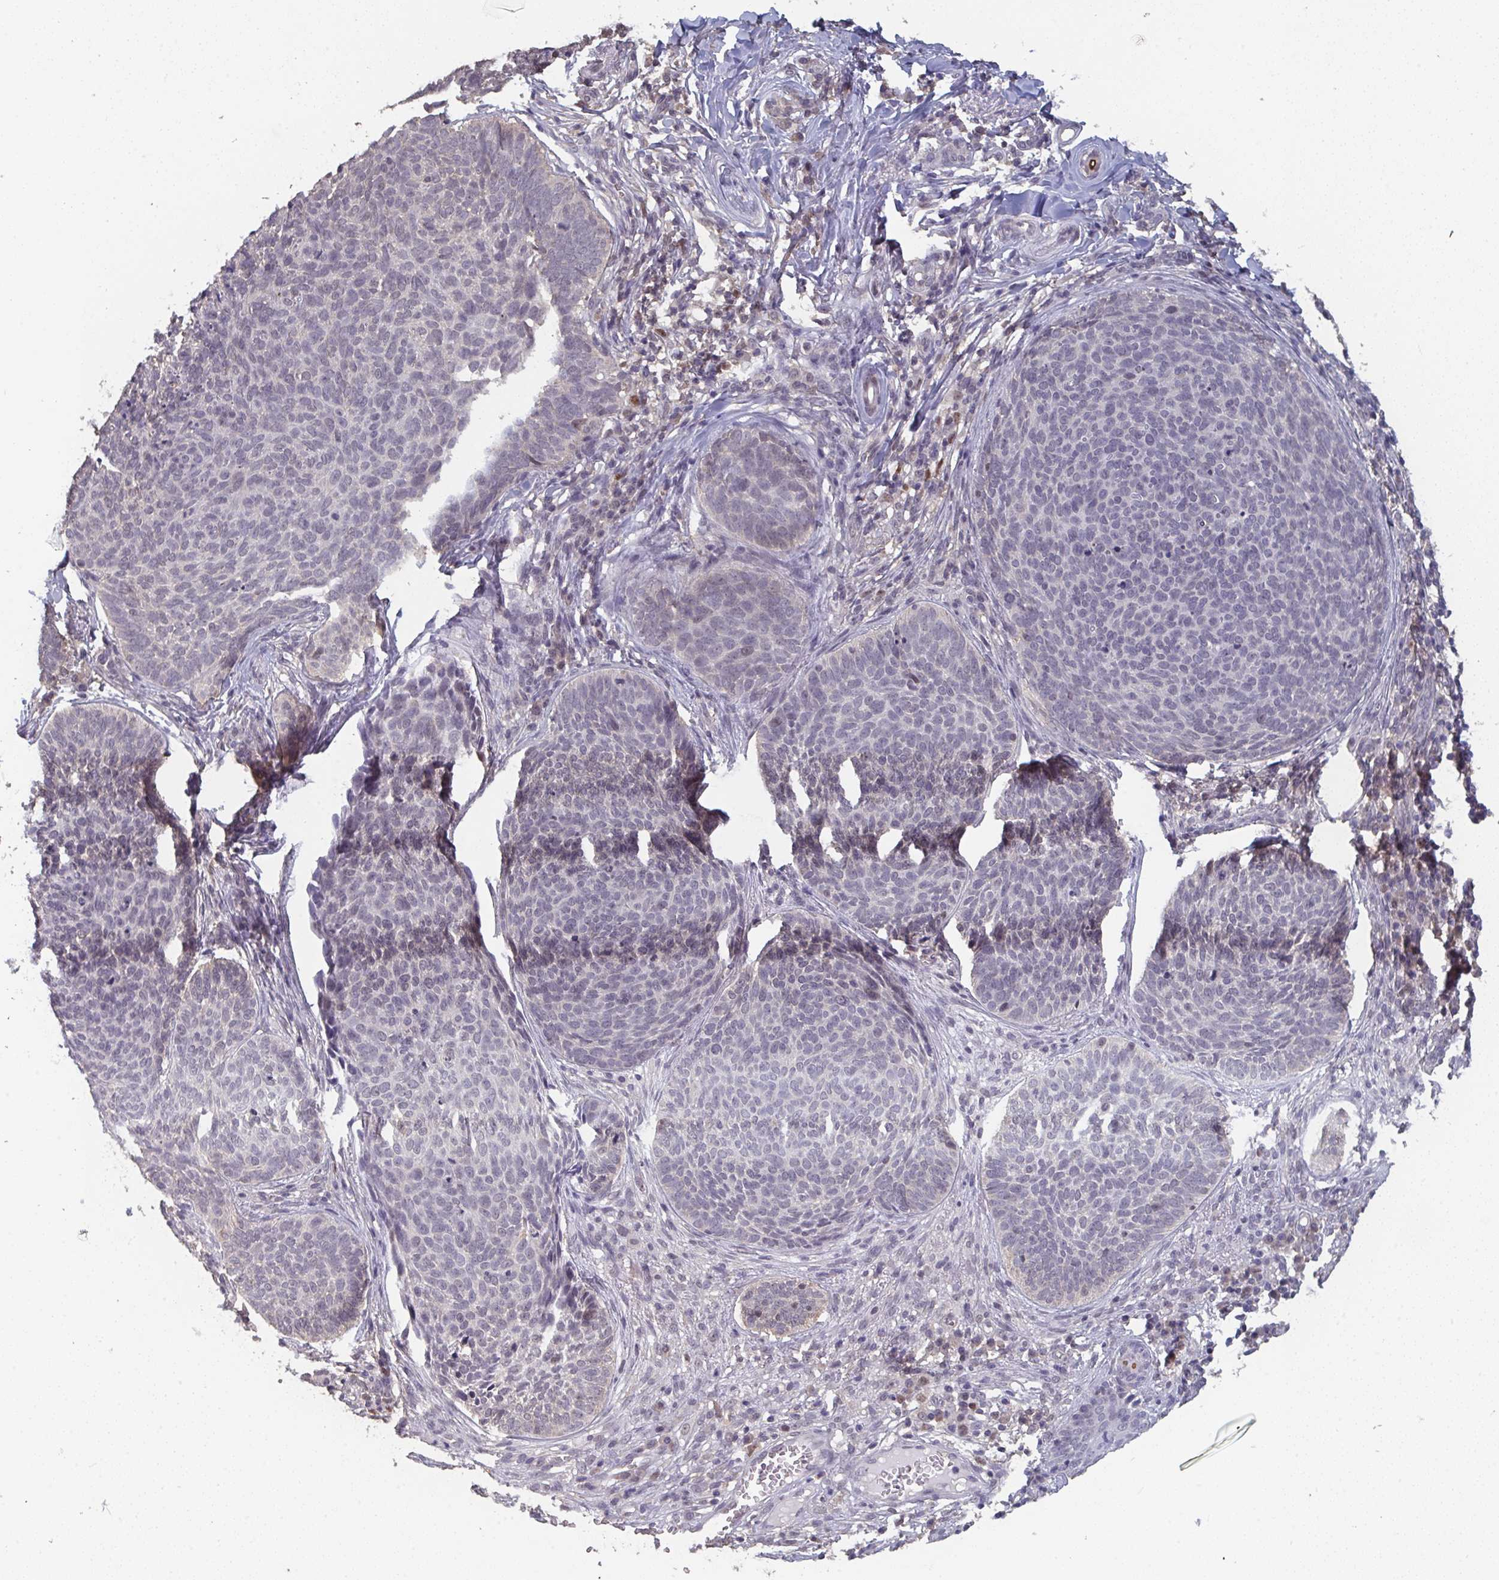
{"staining": {"intensity": "negative", "quantity": "none", "location": "none"}, "tissue": "skin cancer", "cell_type": "Tumor cells", "image_type": "cancer", "snomed": [{"axis": "morphology", "description": "Basal cell carcinoma"}, {"axis": "topography", "description": "Skin"}, {"axis": "topography", "description": "Skin of face"}], "caption": "A photomicrograph of skin cancer (basal cell carcinoma) stained for a protein reveals no brown staining in tumor cells.", "gene": "LIX1", "patient": {"sex": "male", "age": 56}}